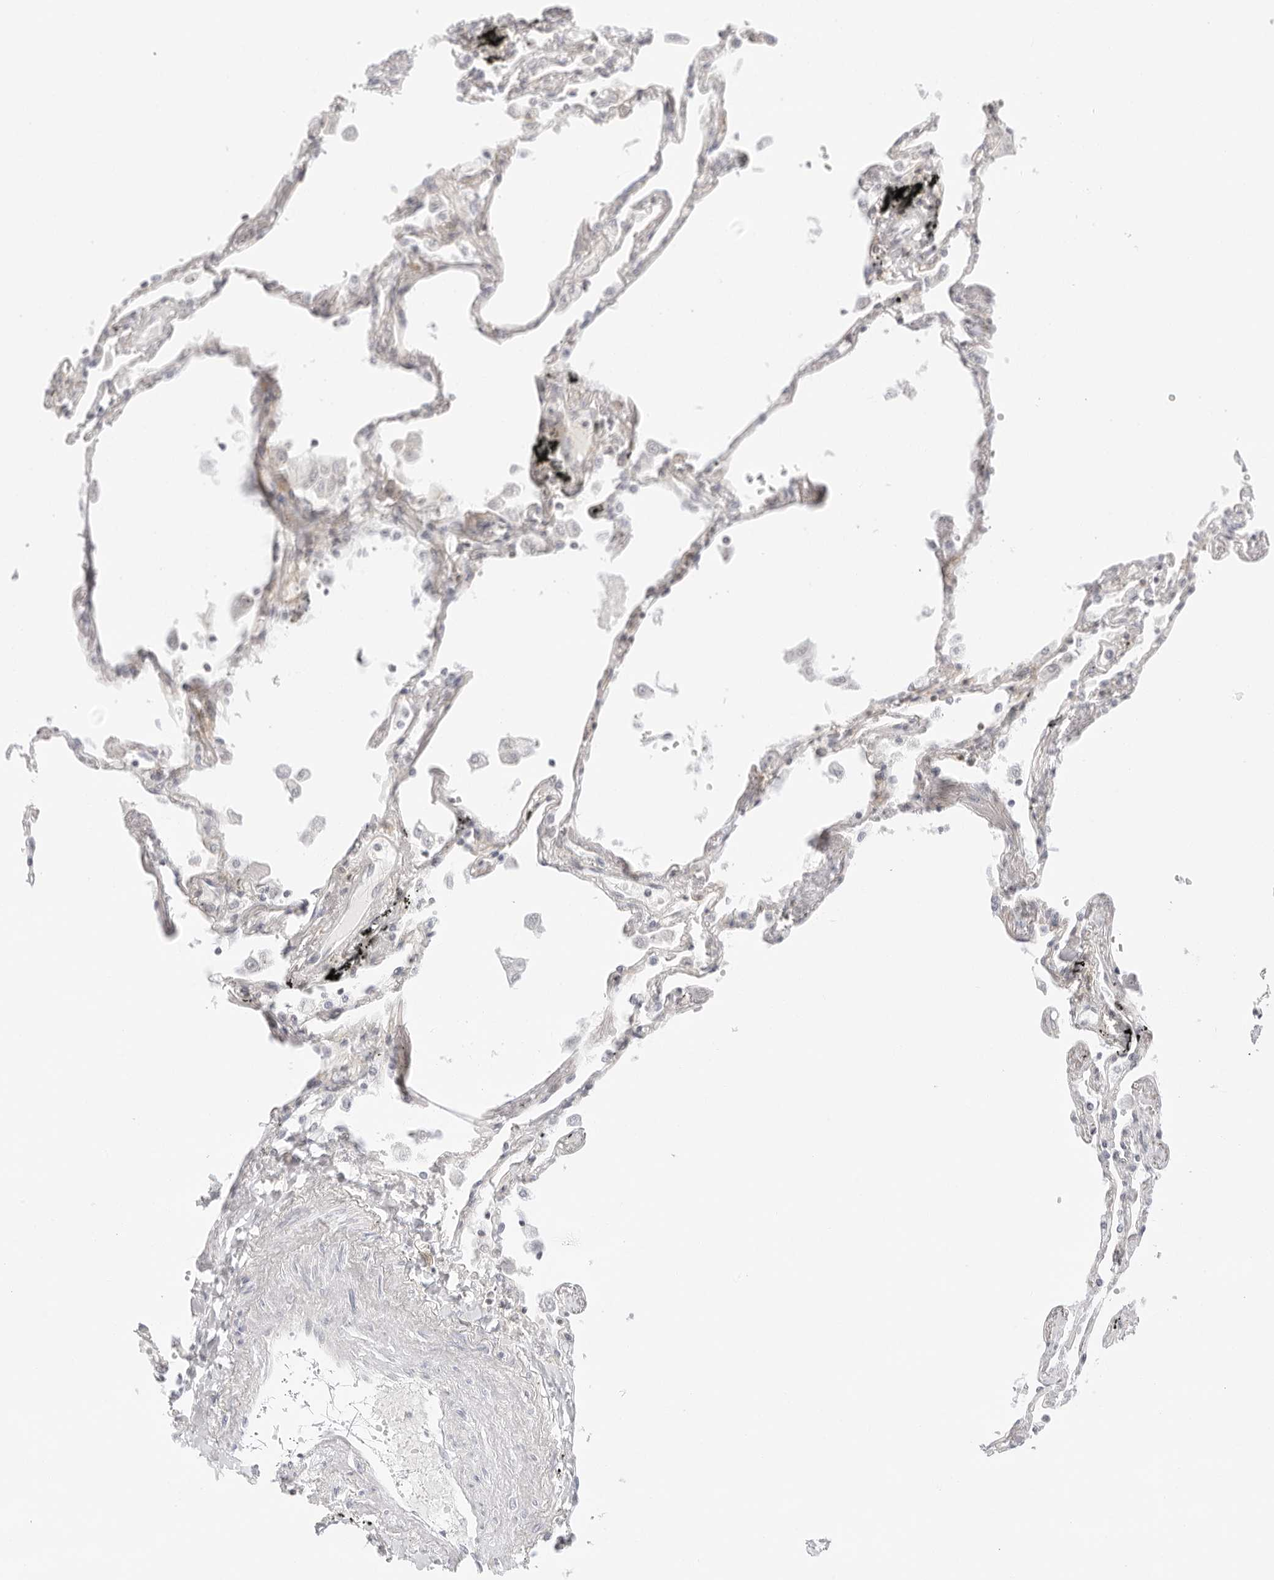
{"staining": {"intensity": "weak", "quantity": "<25%", "location": "cytoplasmic/membranous"}, "tissue": "lung", "cell_type": "Alveolar cells", "image_type": "normal", "snomed": [{"axis": "morphology", "description": "Normal tissue, NOS"}, {"axis": "topography", "description": "Lung"}], "caption": "DAB (3,3'-diaminobenzidine) immunohistochemical staining of unremarkable lung exhibits no significant positivity in alveolar cells.", "gene": "TNFRSF14", "patient": {"sex": "female", "age": 67}}